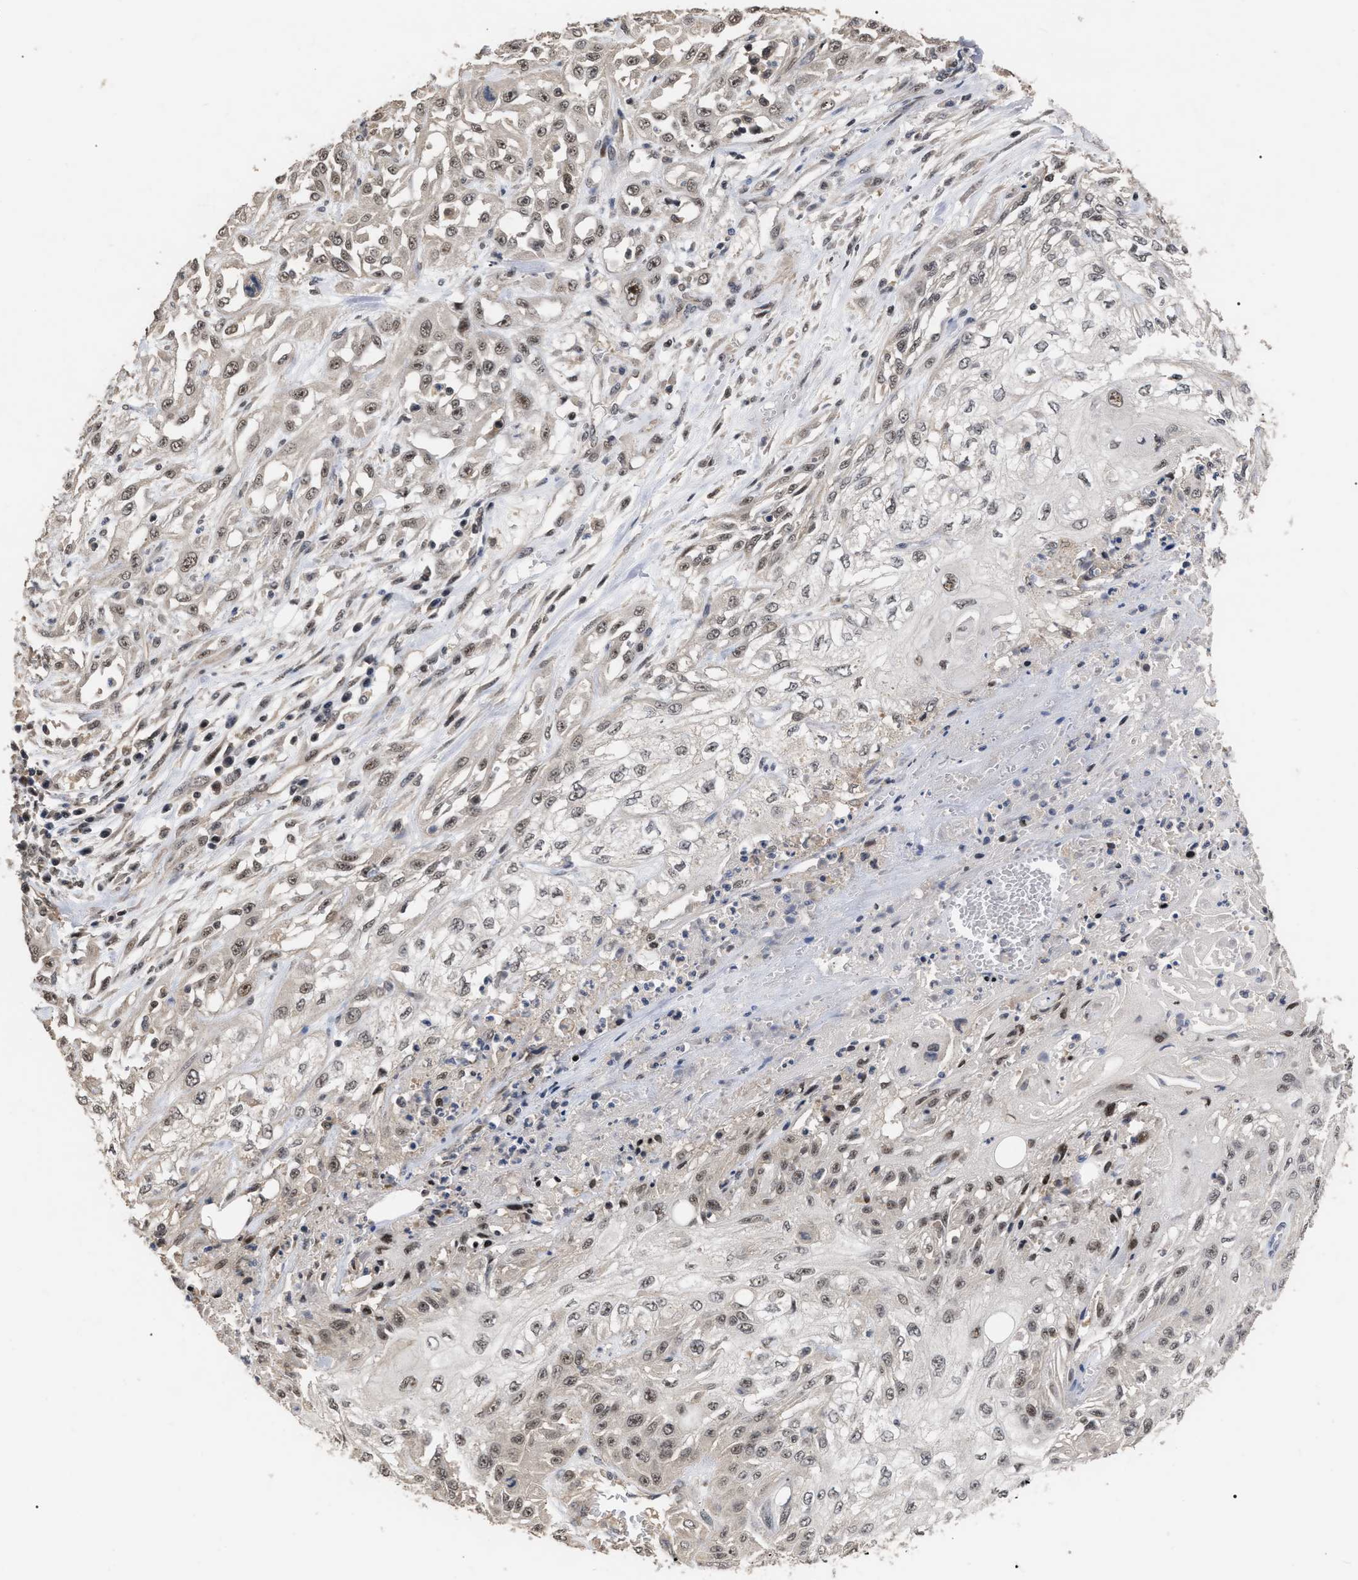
{"staining": {"intensity": "weak", "quantity": ">75%", "location": "nuclear"}, "tissue": "skin cancer", "cell_type": "Tumor cells", "image_type": "cancer", "snomed": [{"axis": "morphology", "description": "Squamous cell carcinoma, NOS"}, {"axis": "morphology", "description": "Squamous cell carcinoma, metastatic, NOS"}, {"axis": "topography", "description": "Skin"}, {"axis": "topography", "description": "Lymph node"}], "caption": "Protein analysis of skin cancer (metastatic squamous cell carcinoma) tissue exhibits weak nuclear positivity in about >75% of tumor cells.", "gene": "JAZF1", "patient": {"sex": "male", "age": 75}}